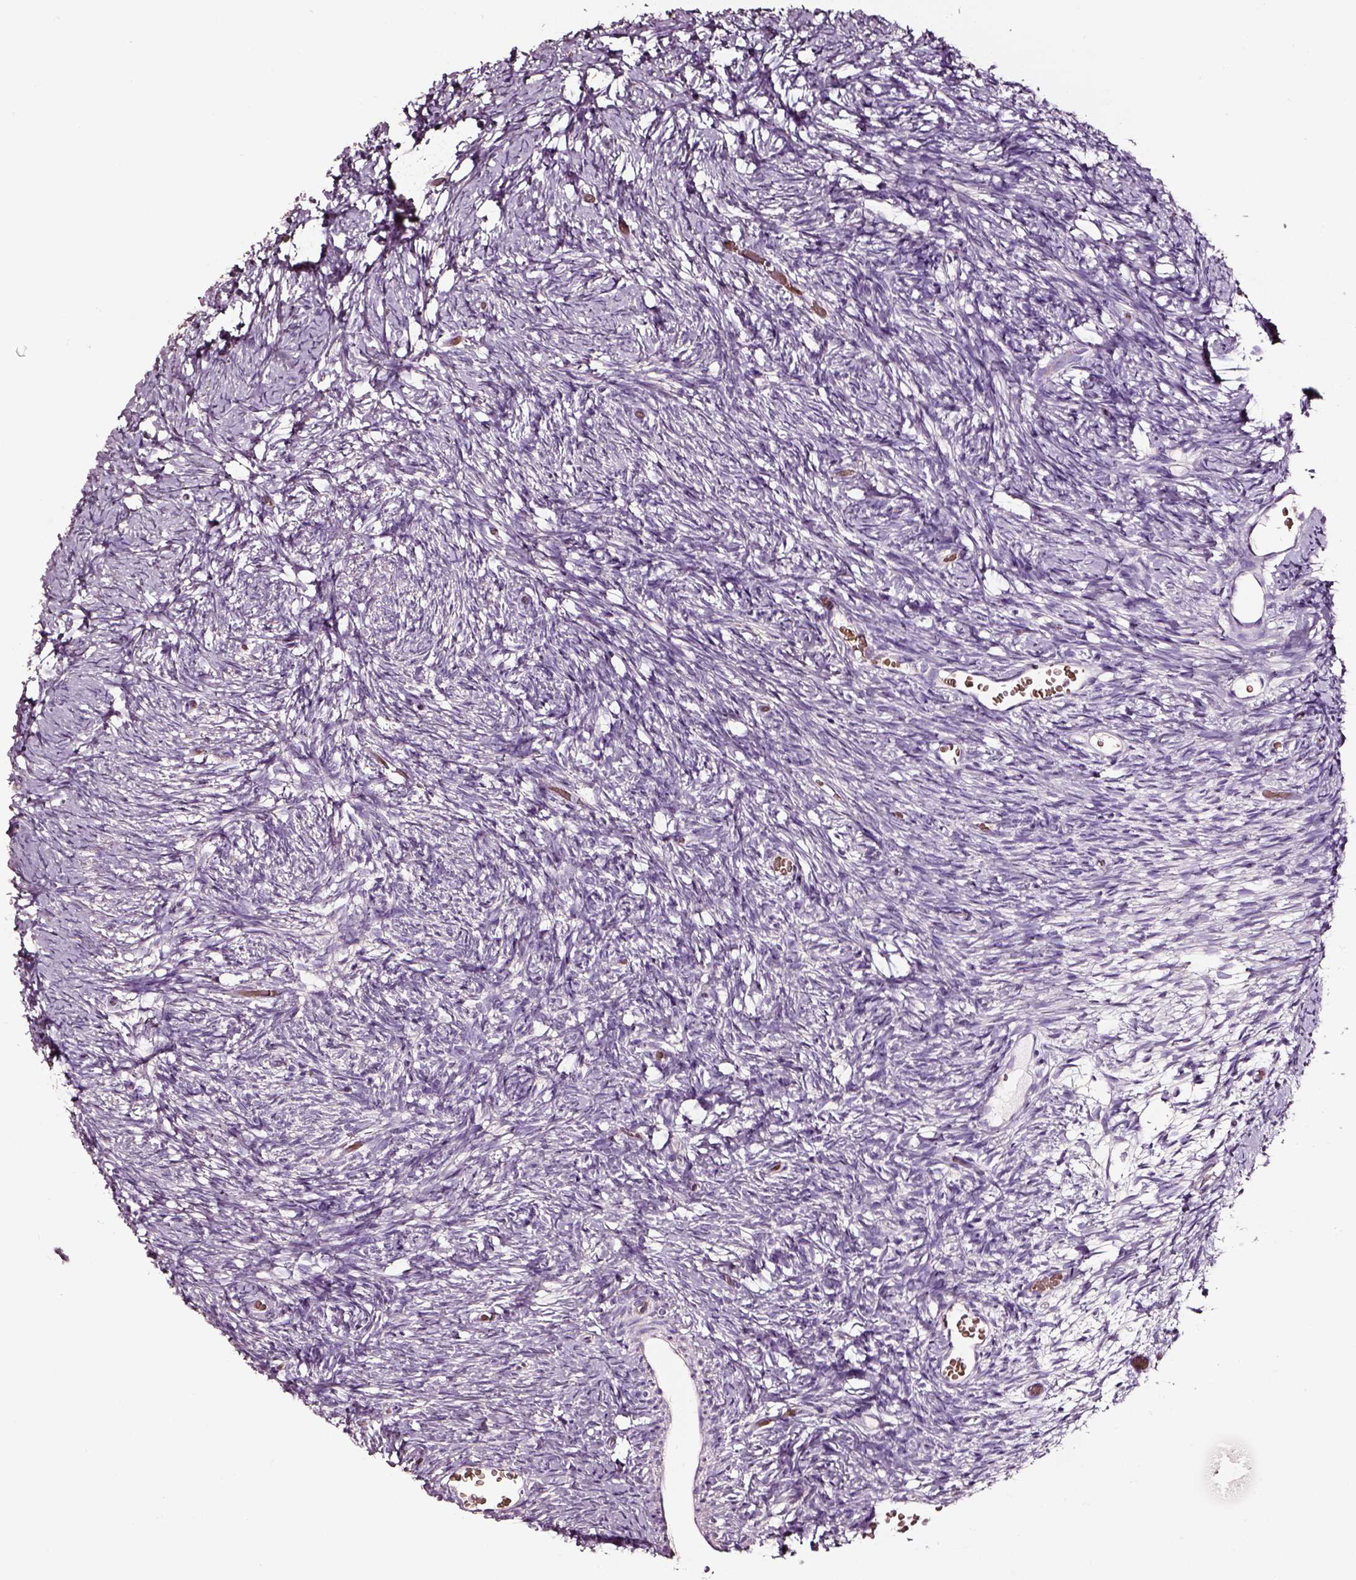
{"staining": {"intensity": "negative", "quantity": "none", "location": "none"}, "tissue": "ovary", "cell_type": "Ovarian stroma cells", "image_type": "normal", "snomed": [{"axis": "morphology", "description": "Normal tissue, NOS"}, {"axis": "topography", "description": "Ovary"}], "caption": "Photomicrograph shows no significant protein expression in ovarian stroma cells of normal ovary.", "gene": "AADAT", "patient": {"sex": "female", "age": 39}}